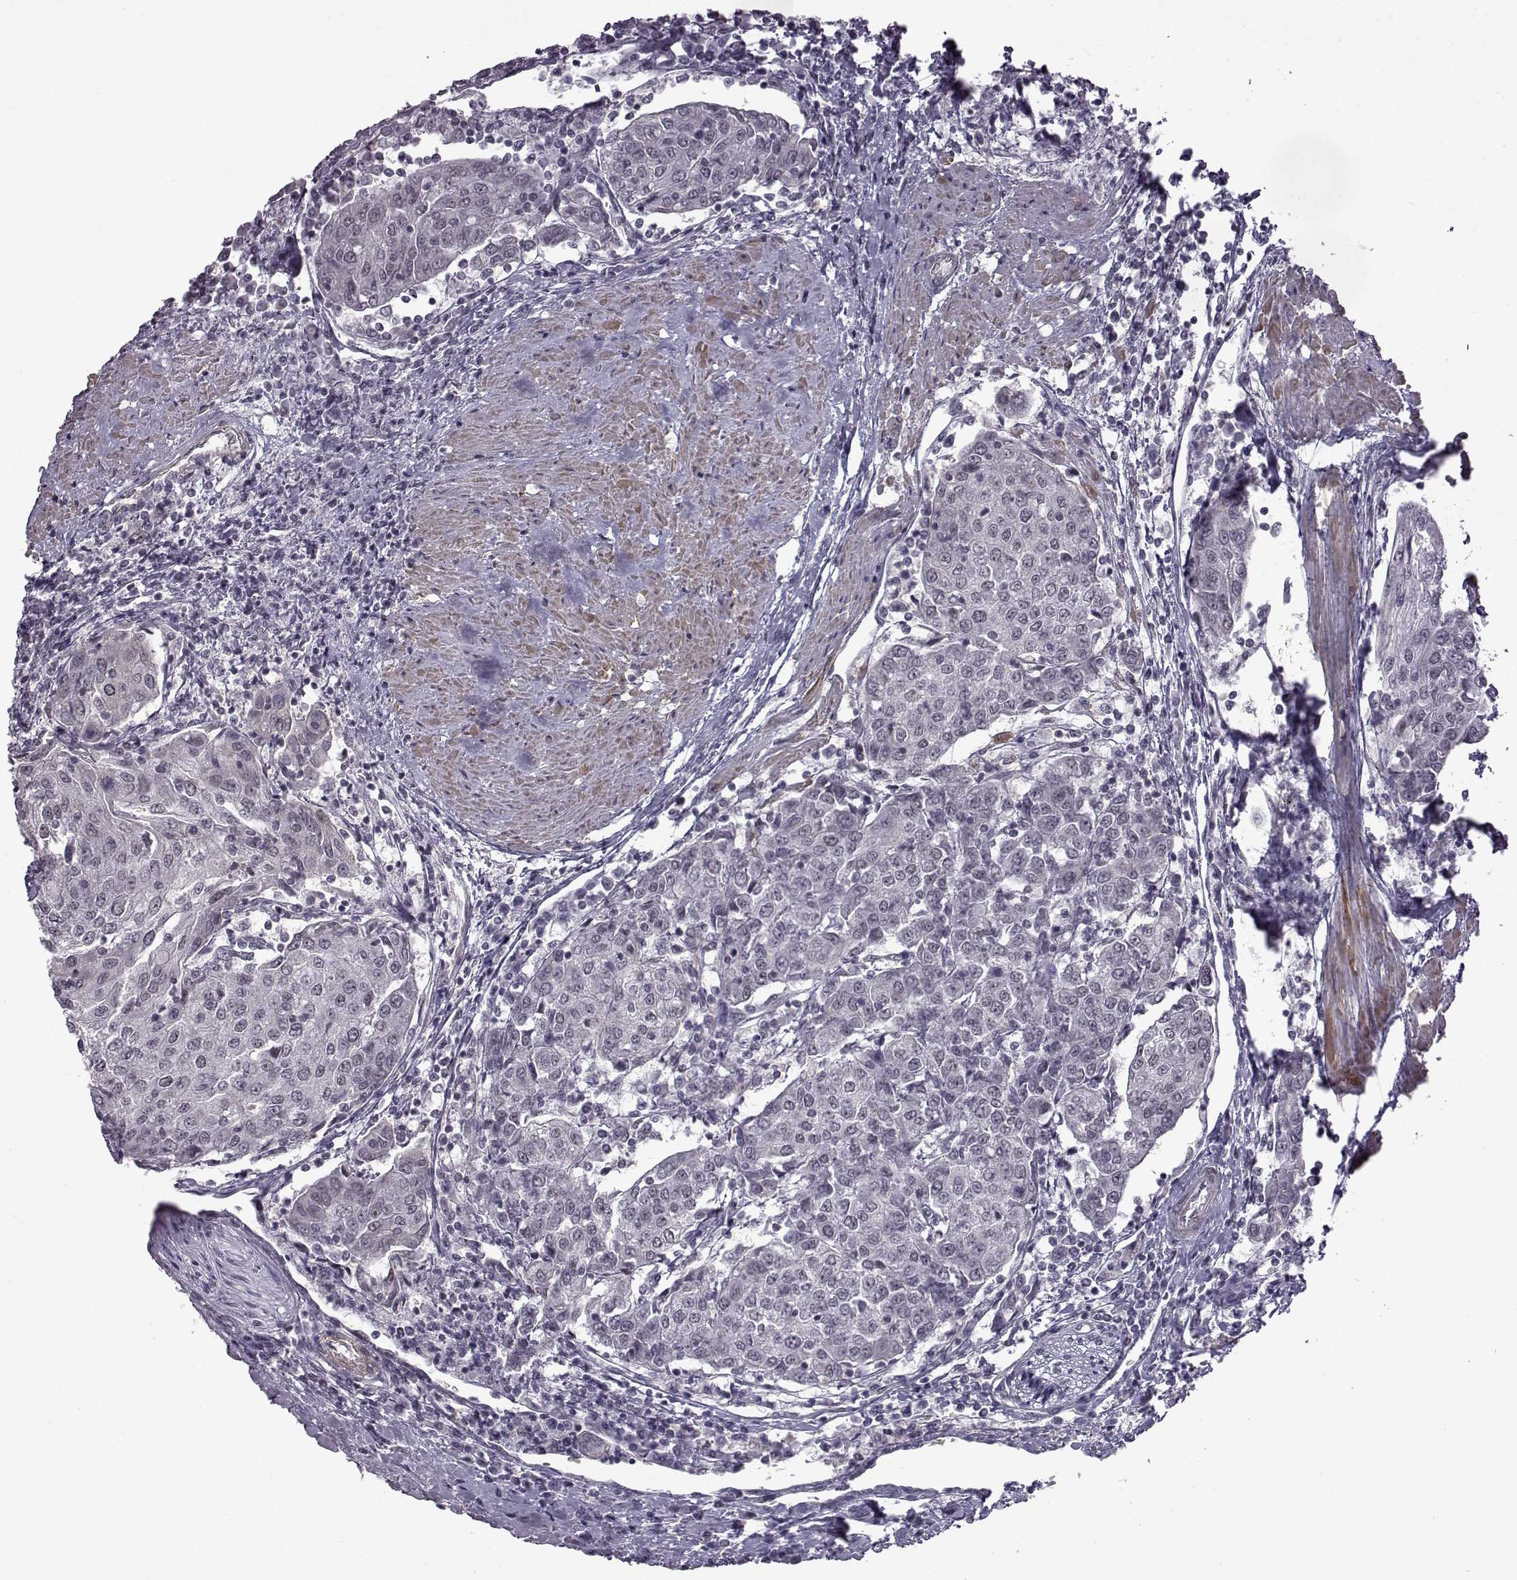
{"staining": {"intensity": "negative", "quantity": "none", "location": "none"}, "tissue": "urothelial cancer", "cell_type": "Tumor cells", "image_type": "cancer", "snomed": [{"axis": "morphology", "description": "Urothelial carcinoma, High grade"}, {"axis": "topography", "description": "Urinary bladder"}], "caption": "Urothelial carcinoma (high-grade) was stained to show a protein in brown. There is no significant positivity in tumor cells.", "gene": "SYNPO2", "patient": {"sex": "female", "age": 85}}